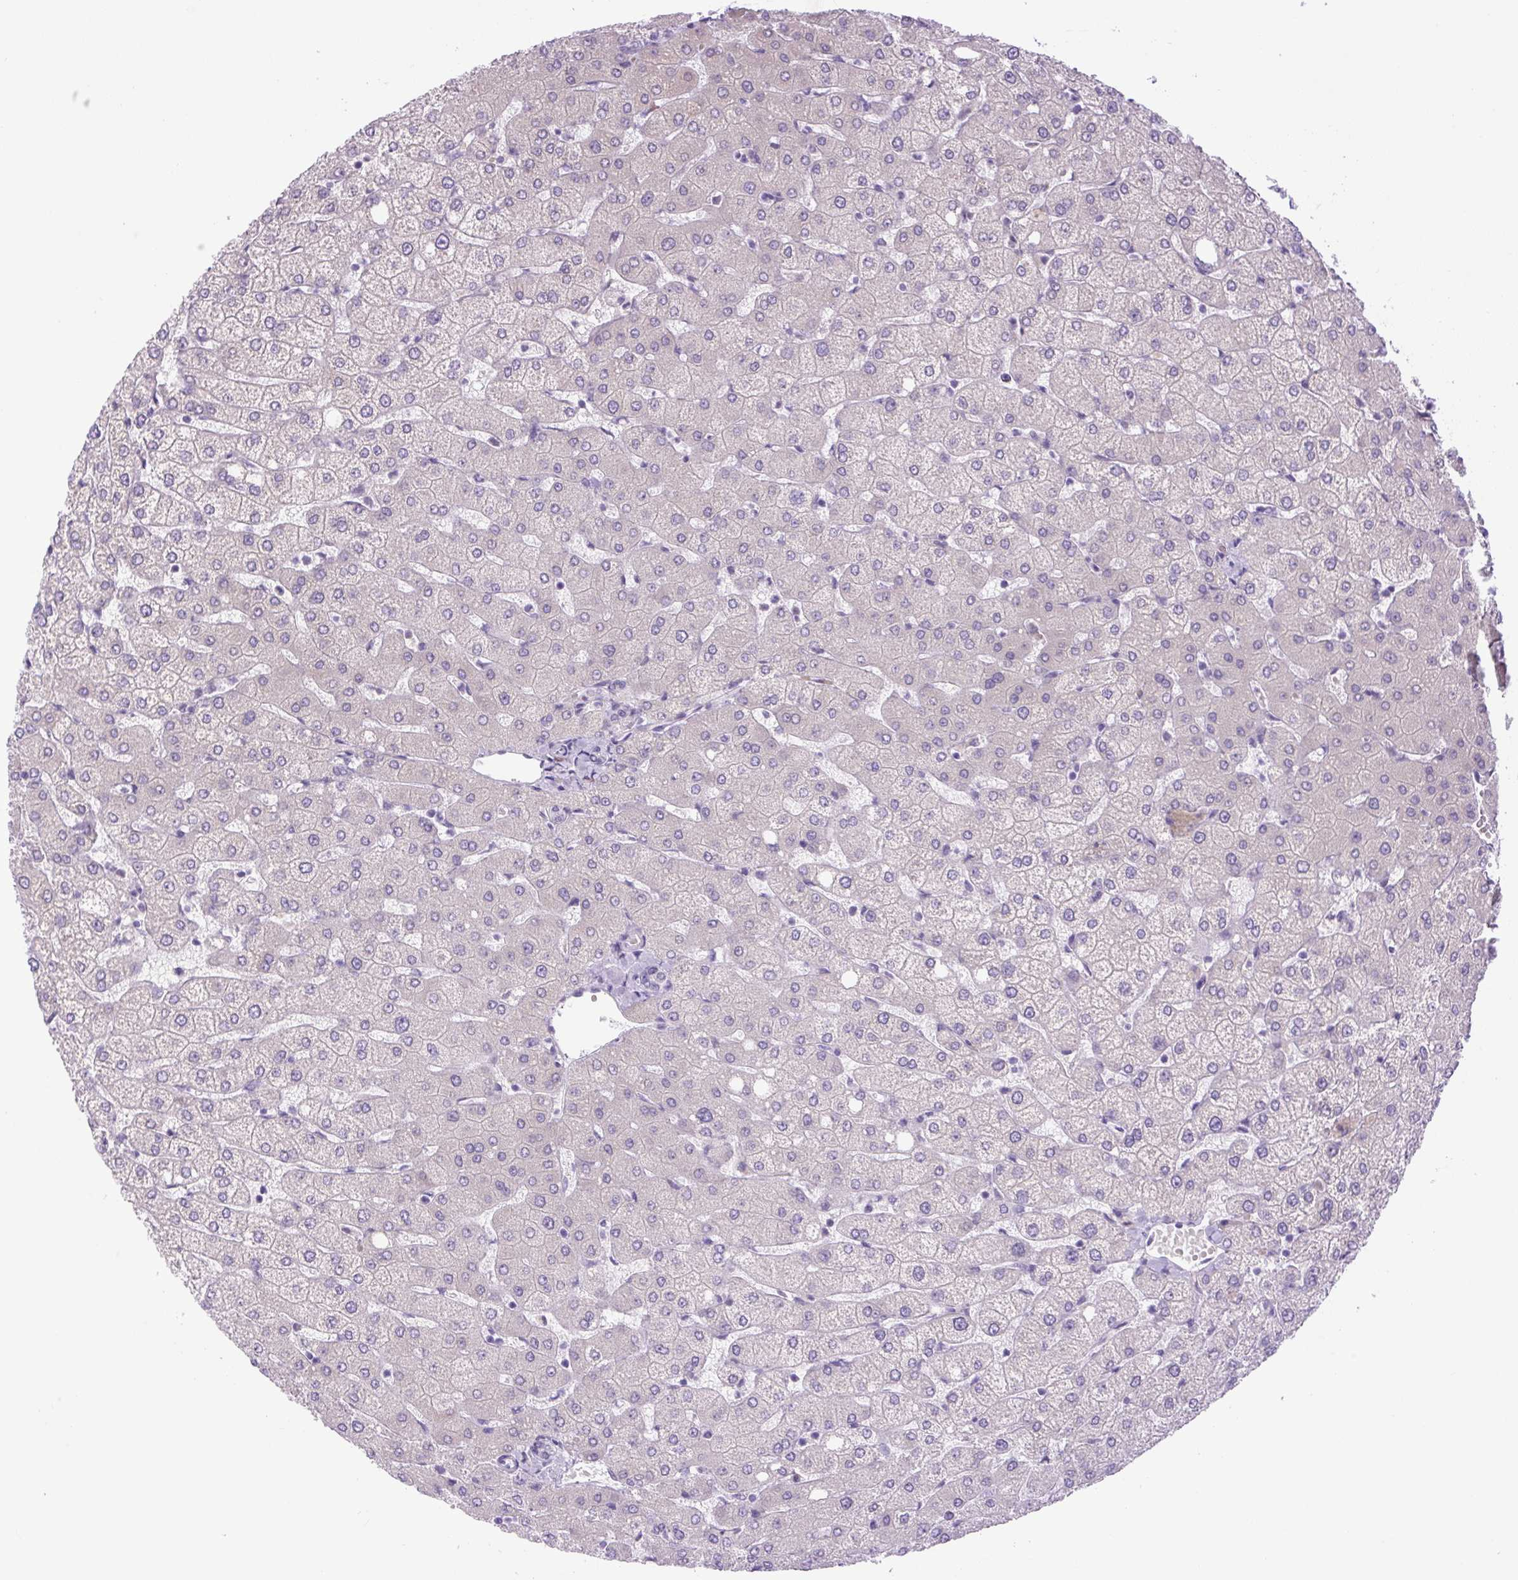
{"staining": {"intensity": "negative", "quantity": "none", "location": "none"}, "tissue": "liver", "cell_type": "Cholangiocytes", "image_type": "normal", "snomed": [{"axis": "morphology", "description": "Normal tissue, NOS"}, {"axis": "topography", "description": "Liver"}], "caption": "This photomicrograph is of benign liver stained with immunohistochemistry (IHC) to label a protein in brown with the nuclei are counter-stained blue. There is no staining in cholangiocytes.", "gene": "SCO2", "patient": {"sex": "female", "age": 54}}